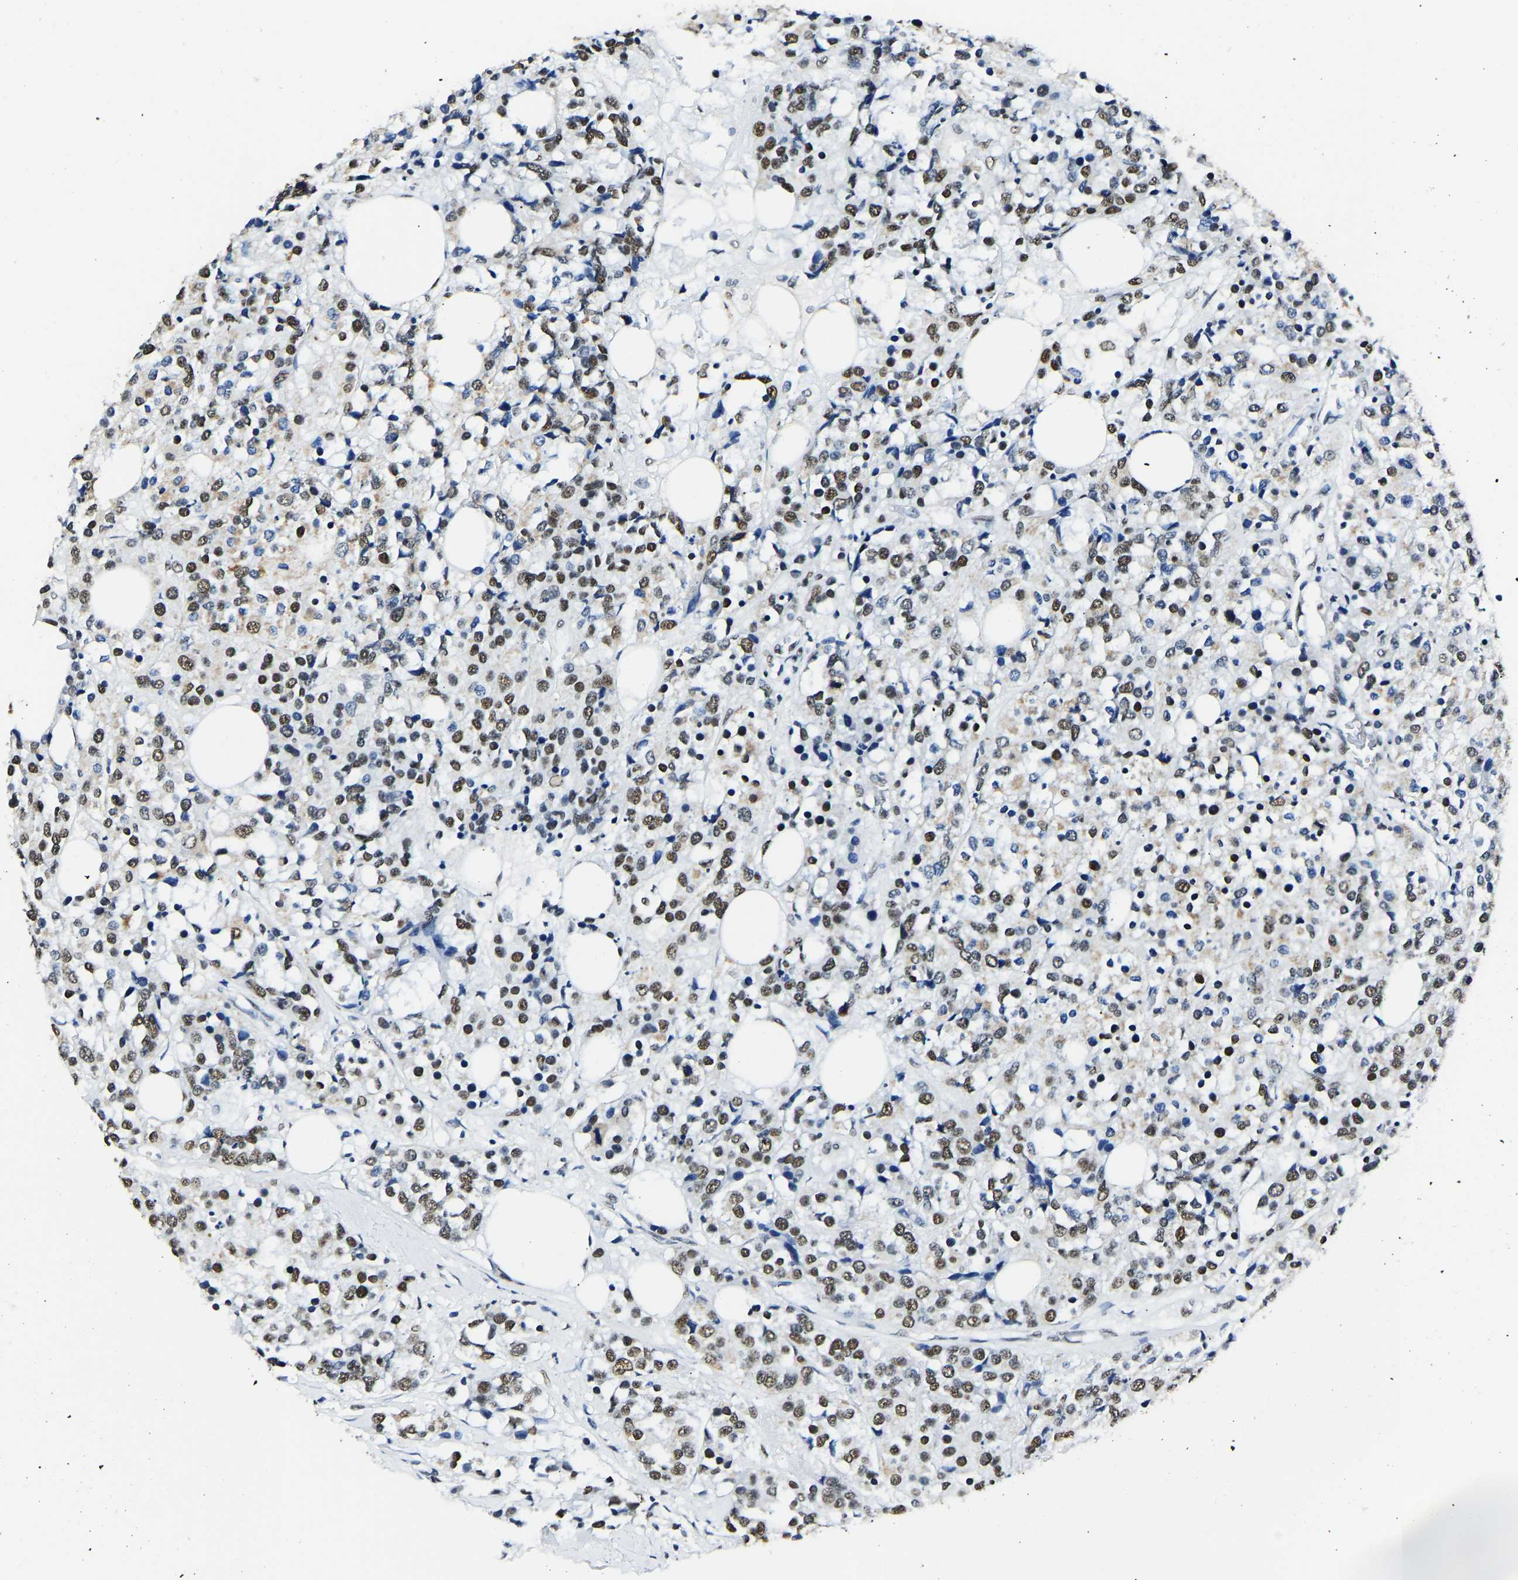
{"staining": {"intensity": "moderate", "quantity": ">75%", "location": "nuclear"}, "tissue": "breast cancer", "cell_type": "Tumor cells", "image_type": "cancer", "snomed": [{"axis": "morphology", "description": "Lobular carcinoma"}, {"axis": "topography", "description": "Breast"}], "caption": "IHC micrograph of human breast lobular carcinoma stained for a protein (brown), which exhibits medium levels of moderate nuclear positivity in approximately >75% of tumor cells.", "gene": "SAFB", "patient": {"sex": "female", "age": 59}}